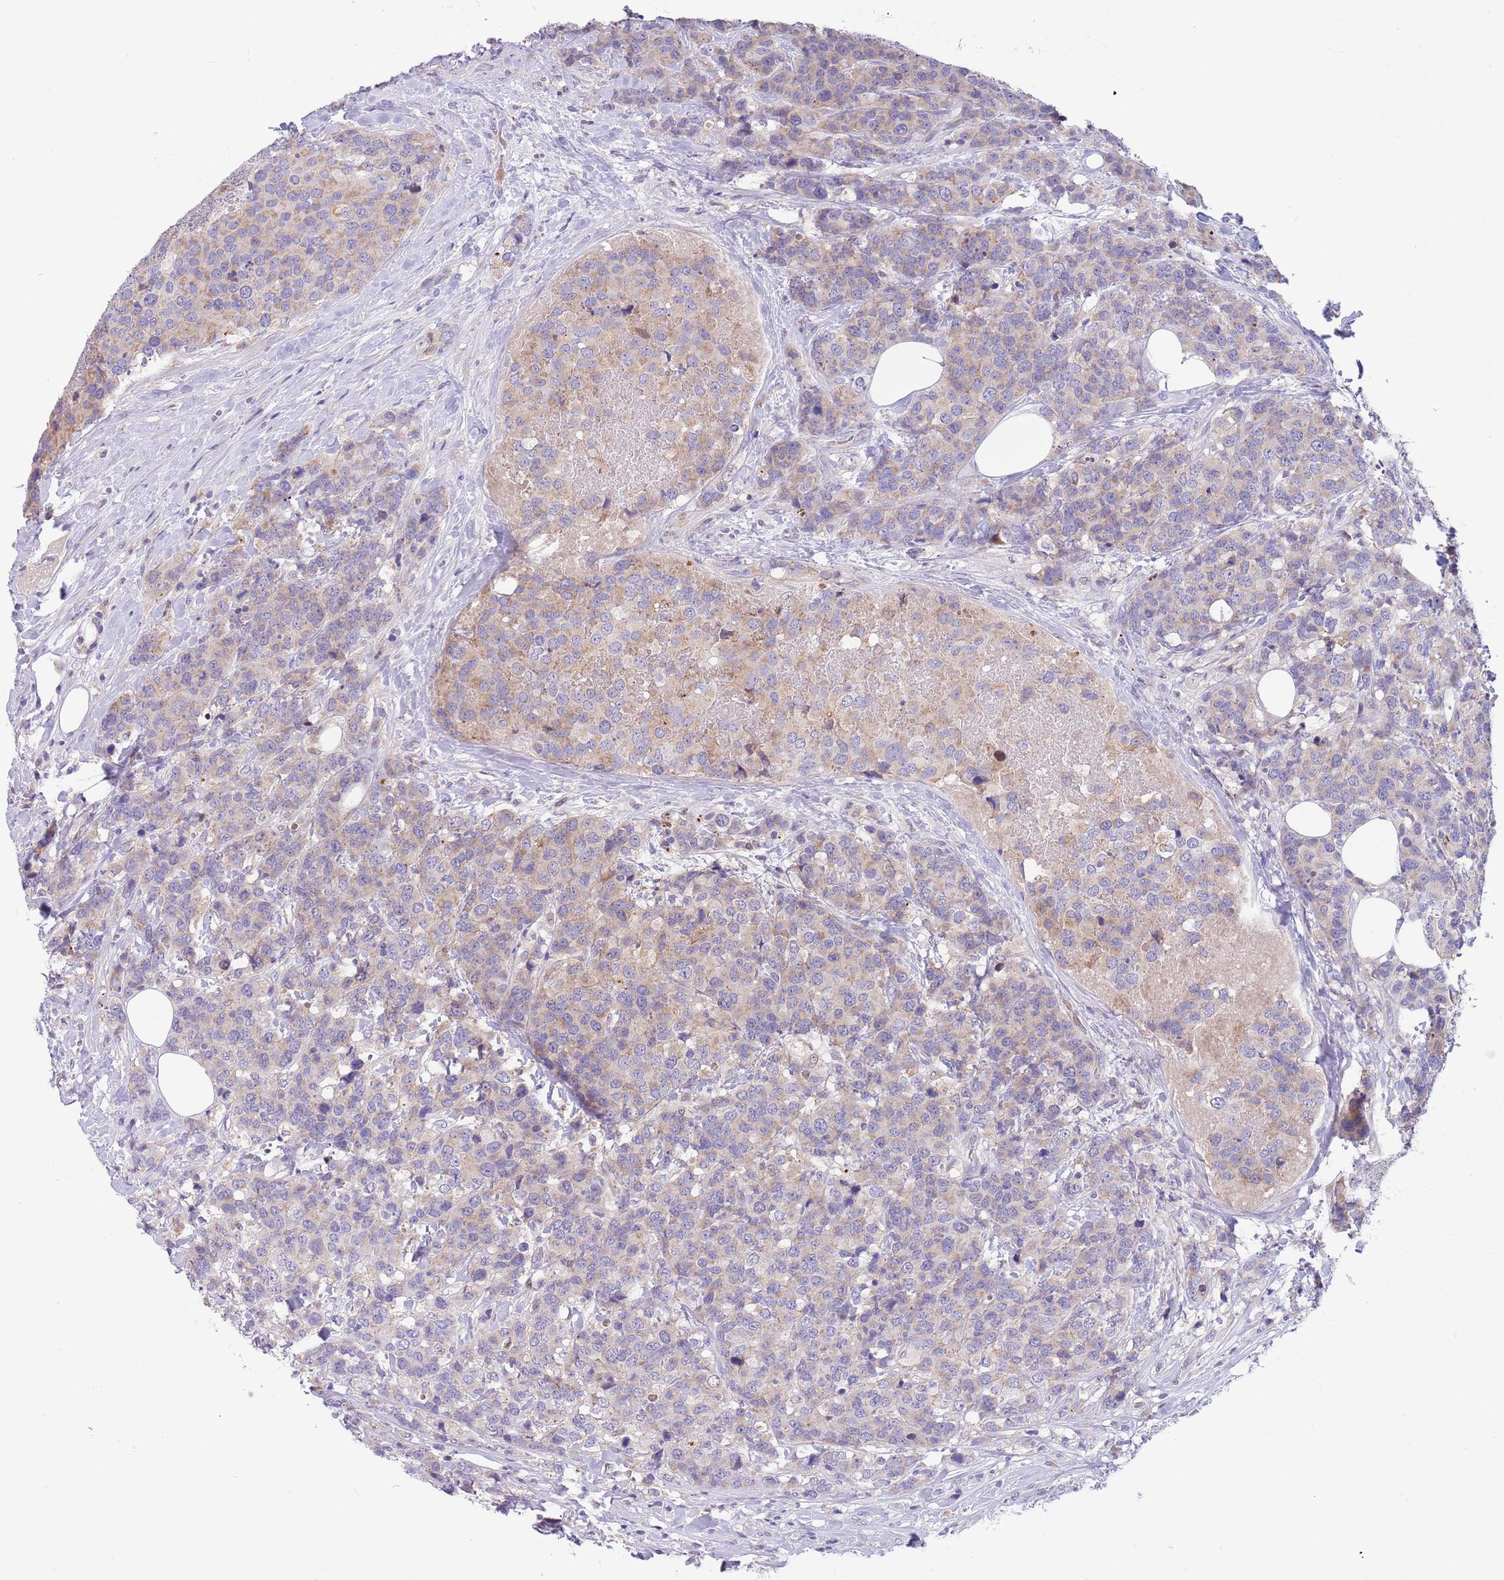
{"staining": {"intensity": "weak", "quantity": "<25%", "location": "cytoplasmic/membranous"}, "tissue": "breast cancer", "cell_type": "Tumor cells", "image_type": "cancer", "snomed": [{"axis": "morphology", "description": "Lobular carcinoma"}, {"axis": "topography", "description": "Breast"}], "caption": "High magnification brightfield microscopy of breast lobular carcinoma stained with DAB (3,3'-diaminobenzidine) (brown) and counterstained with hematoxylin (blue): tumor cells show no significant expression.", "gene": "DDHD1", "patient": {"sex": "female", "age": 59}}